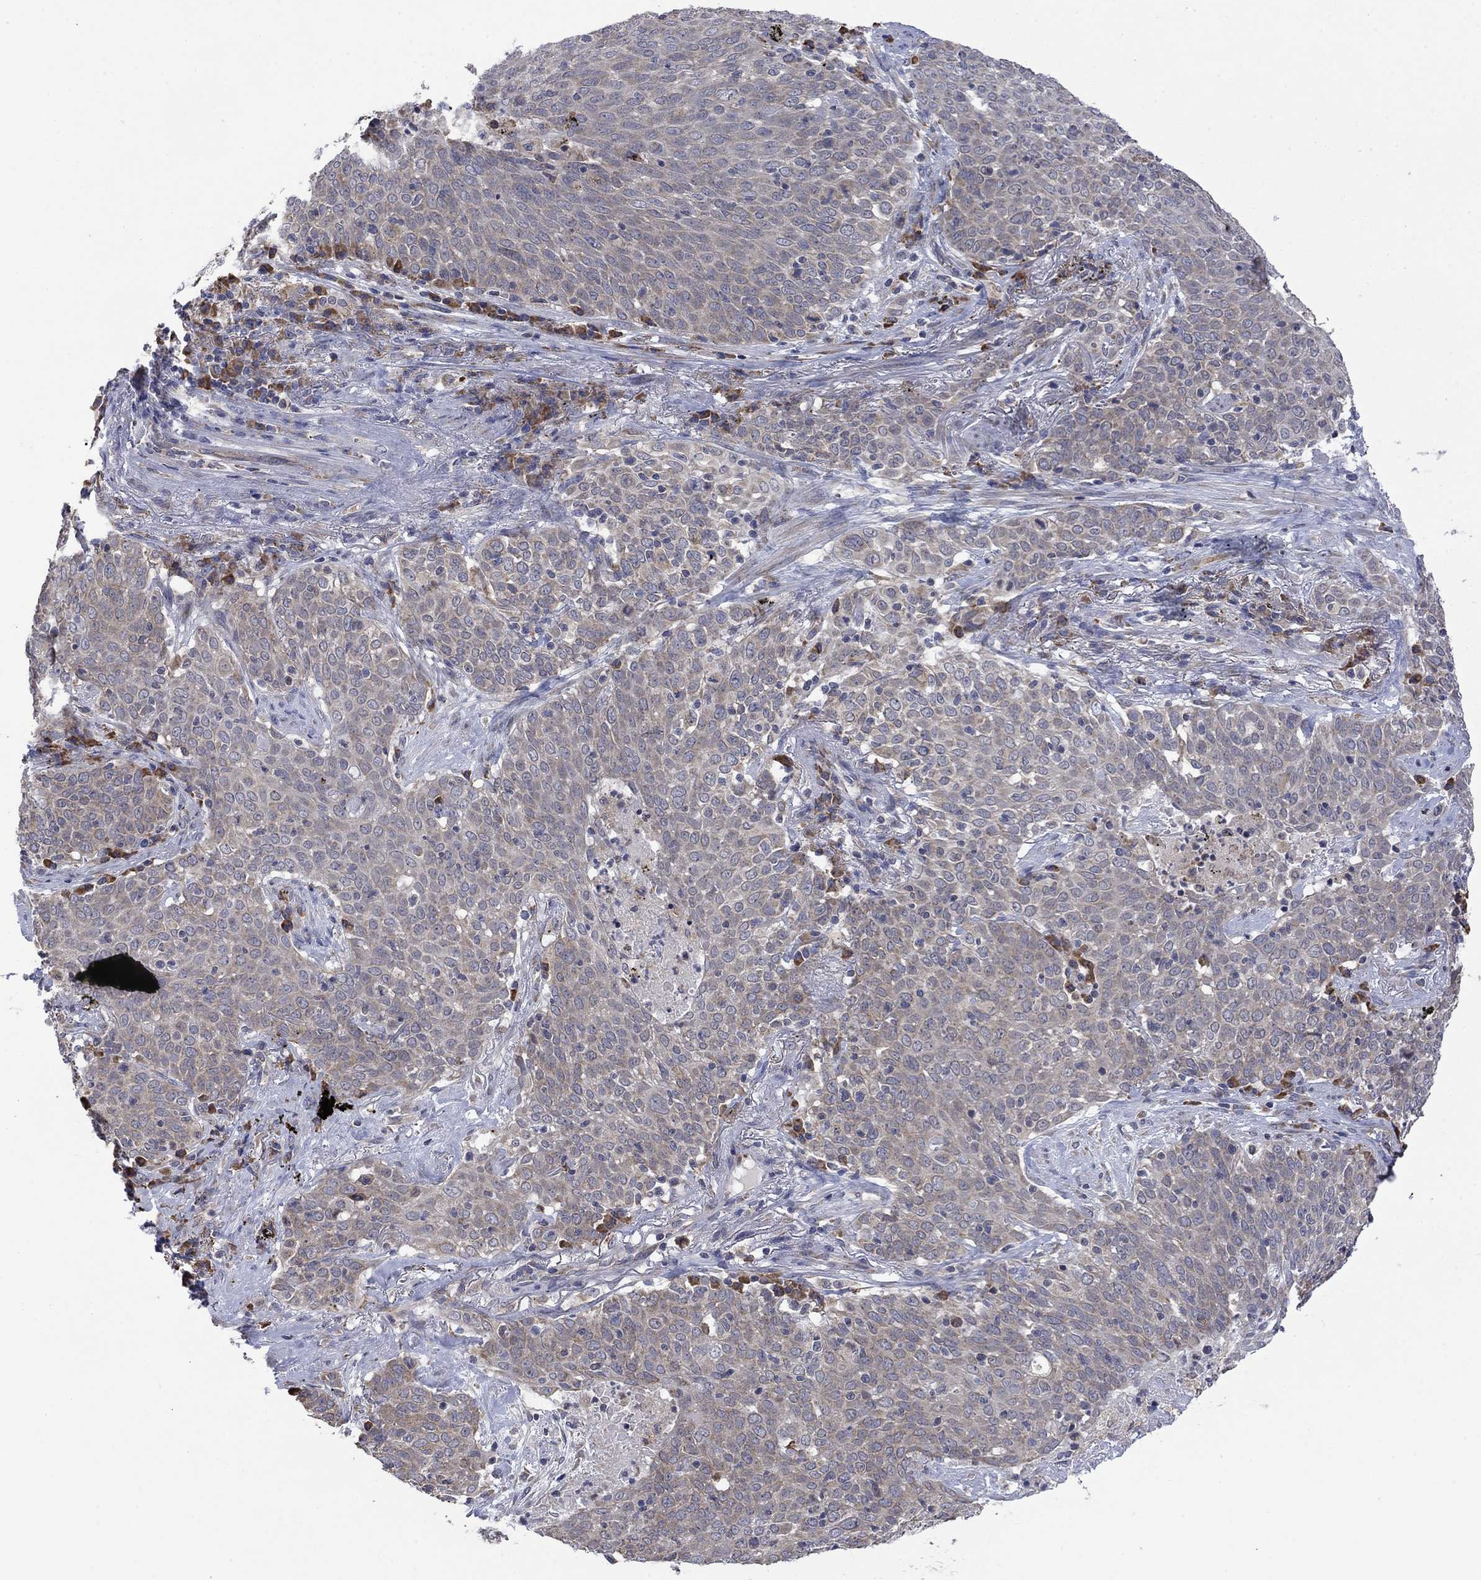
{"staining": {"intensity": "weak", "quantity": "<25%", "location": "cytoplasmic/membranous"}, "tissue": "lung cancer", "cell_type": "Tumor cells", "image_type": "cancer", "snomed": [{"axis": "morphology", "description": "Squamous cell carcinoma, NOS"}, {"axis": "topography", "description": "Lung"}], "caption": "A micrograph of human squamous cell carcinoma (lung) is negative for staining in tumor cells.", "gene": "FURIN", "patient": {"sex": "male", "age": 82}}